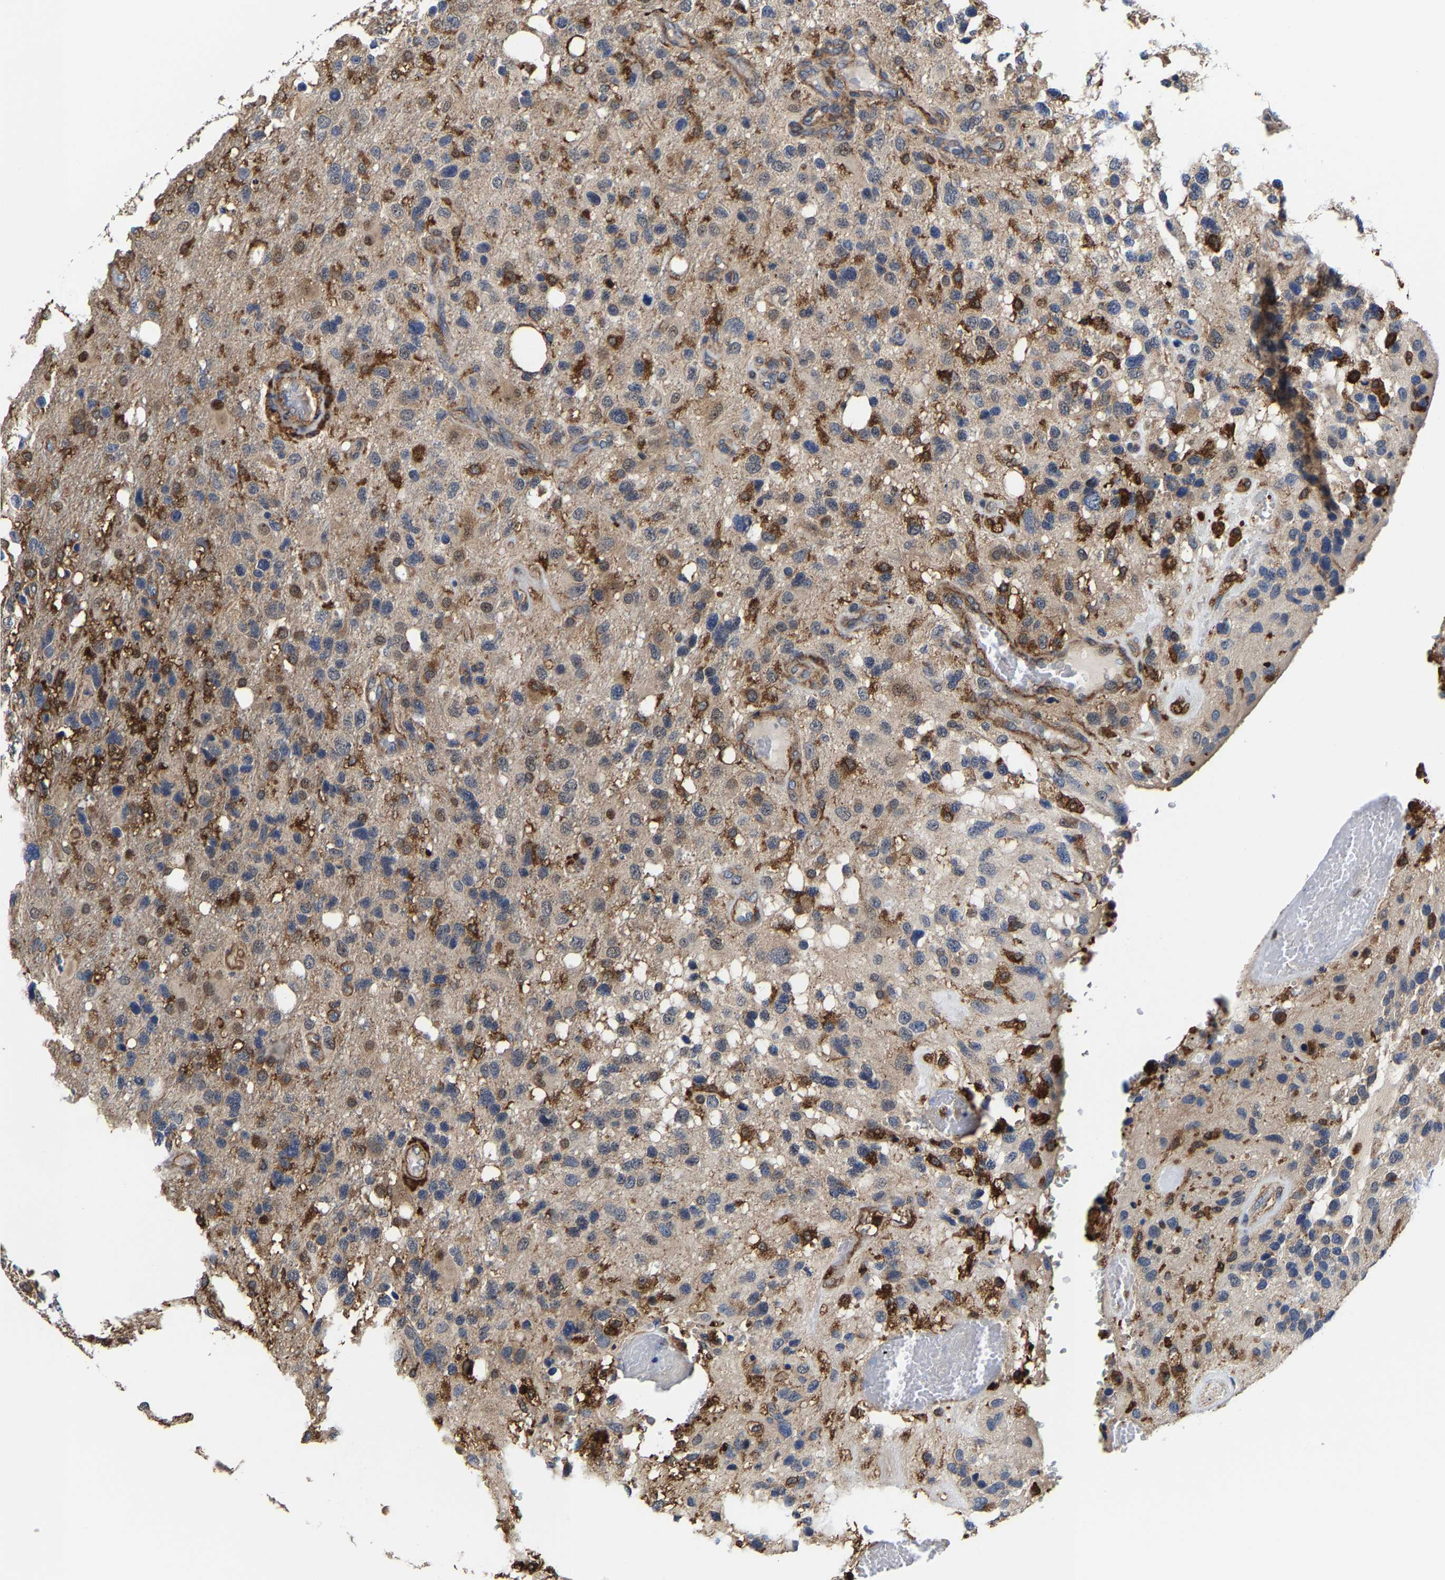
{"staining": {"intensity": "moderate", "quantity": "<25%", "location": "cytoplasmic/membranous"}, "tissue": "glioma", "cell_type": "Tumor cells", "image_type": "cancer", "snomed": [{"axis": "morphology", "description": "Glioma, malignant, High grade"}, {"axis": "topography", "description": "Brain"}], "caption": "IHC (DAB (3,3'-diaminobenzidine)) staining of human glioma displays moderate cytoplasmic/membranous protein staining in approximately <25% of tumor cells.", "gene": "PFKFB3", "patient": {"sex": "female", "age": 58}}